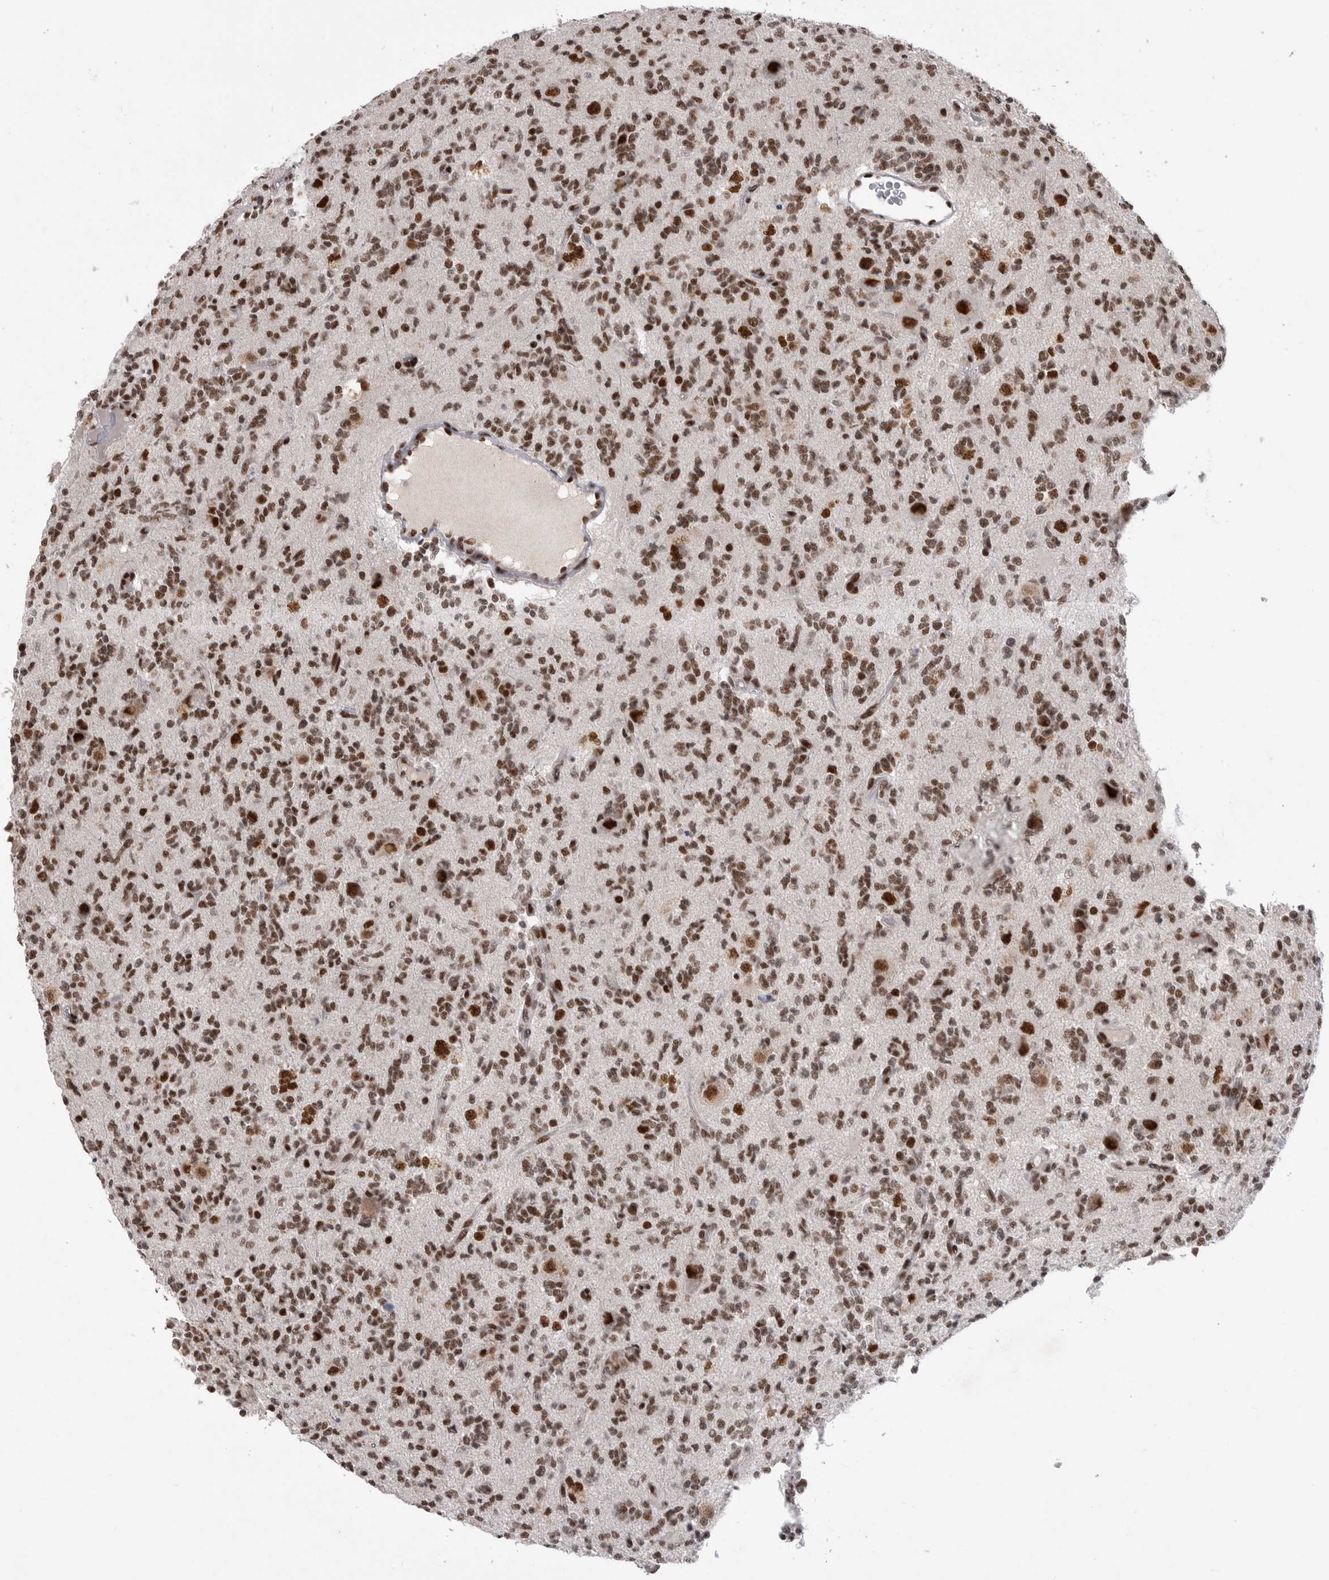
{"staining": {"intensity": "strong", "quantity": ">75%", "location": "nuclear"}, "tissue": "glioma", "cell_type": "Tumor cells", "image_type": "cancer", "snomed": [{"axis": "morphology", "description": "Glioma, malignant, High grade"}, {"axis": "topography", "description": "Brain"}], "caption": "This histopathology image demonstrates immunohistochemistry staining of human glioma, with high strong nuclear expression in approximately >75% of tumor cells.", "gene": "PPP1R8", "patient": {"sex": "female", "age": 62}}